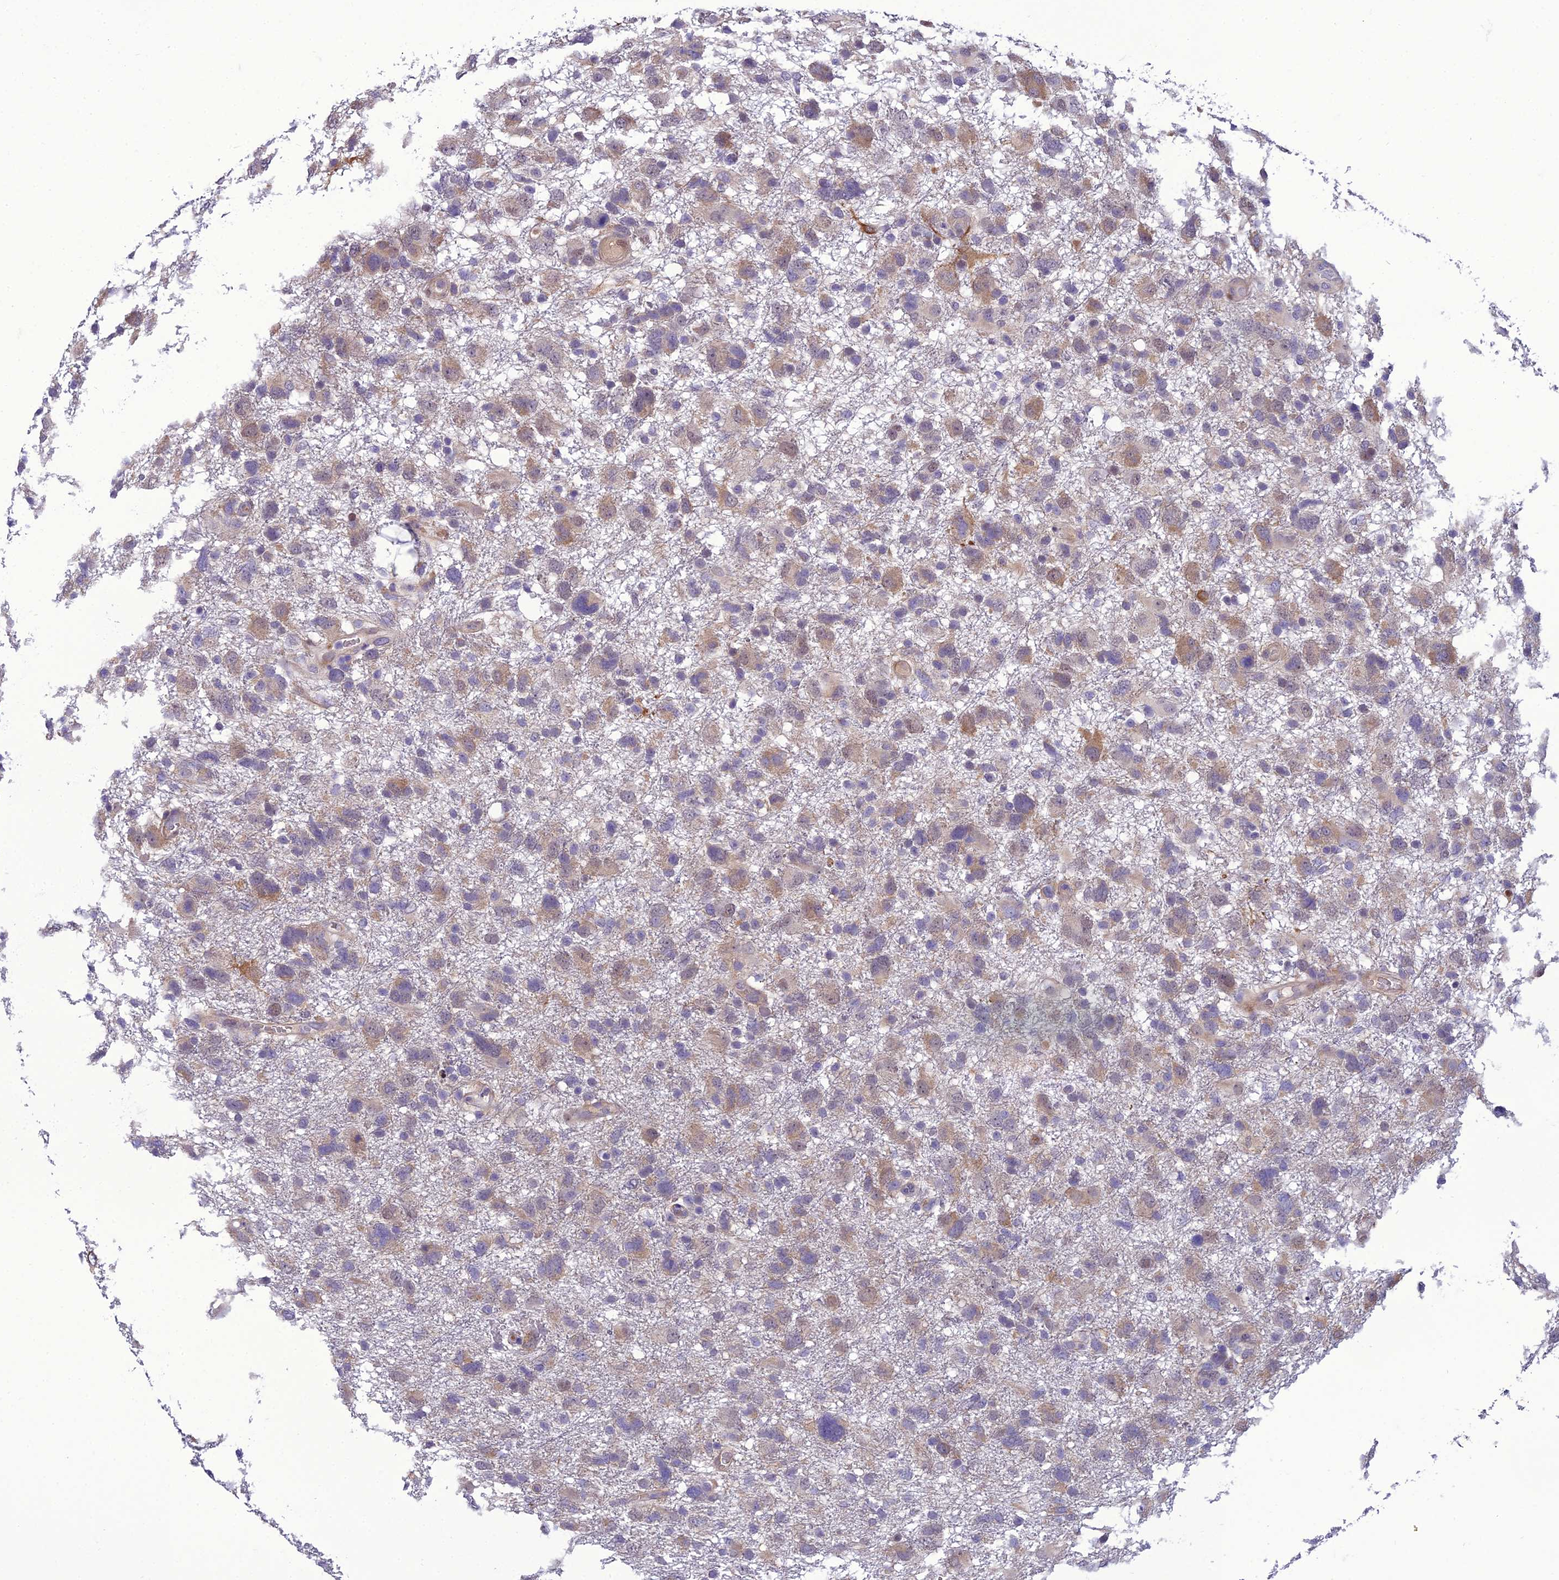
{"staining": {"intensity": "weak", "quantity": ">75%", "location": "cytoplasmic/membranous"}, "tissue": "glioma", "cell_type": "Tumor cells", "image_type": "cancer", "snomed": [{"axis": "morphology", "description": "Glioma, malignant, High grade"}, {"axis": "topography", "description": "Brain"}], "caption": "Glioma stained with immunohistochemistry (IHC) exhibits weak cytoplasmic/membranous positivity in approximately >75% of tumor cells.", "gene": "GAB4", "patient": {"sex": "male", "age": 61}}